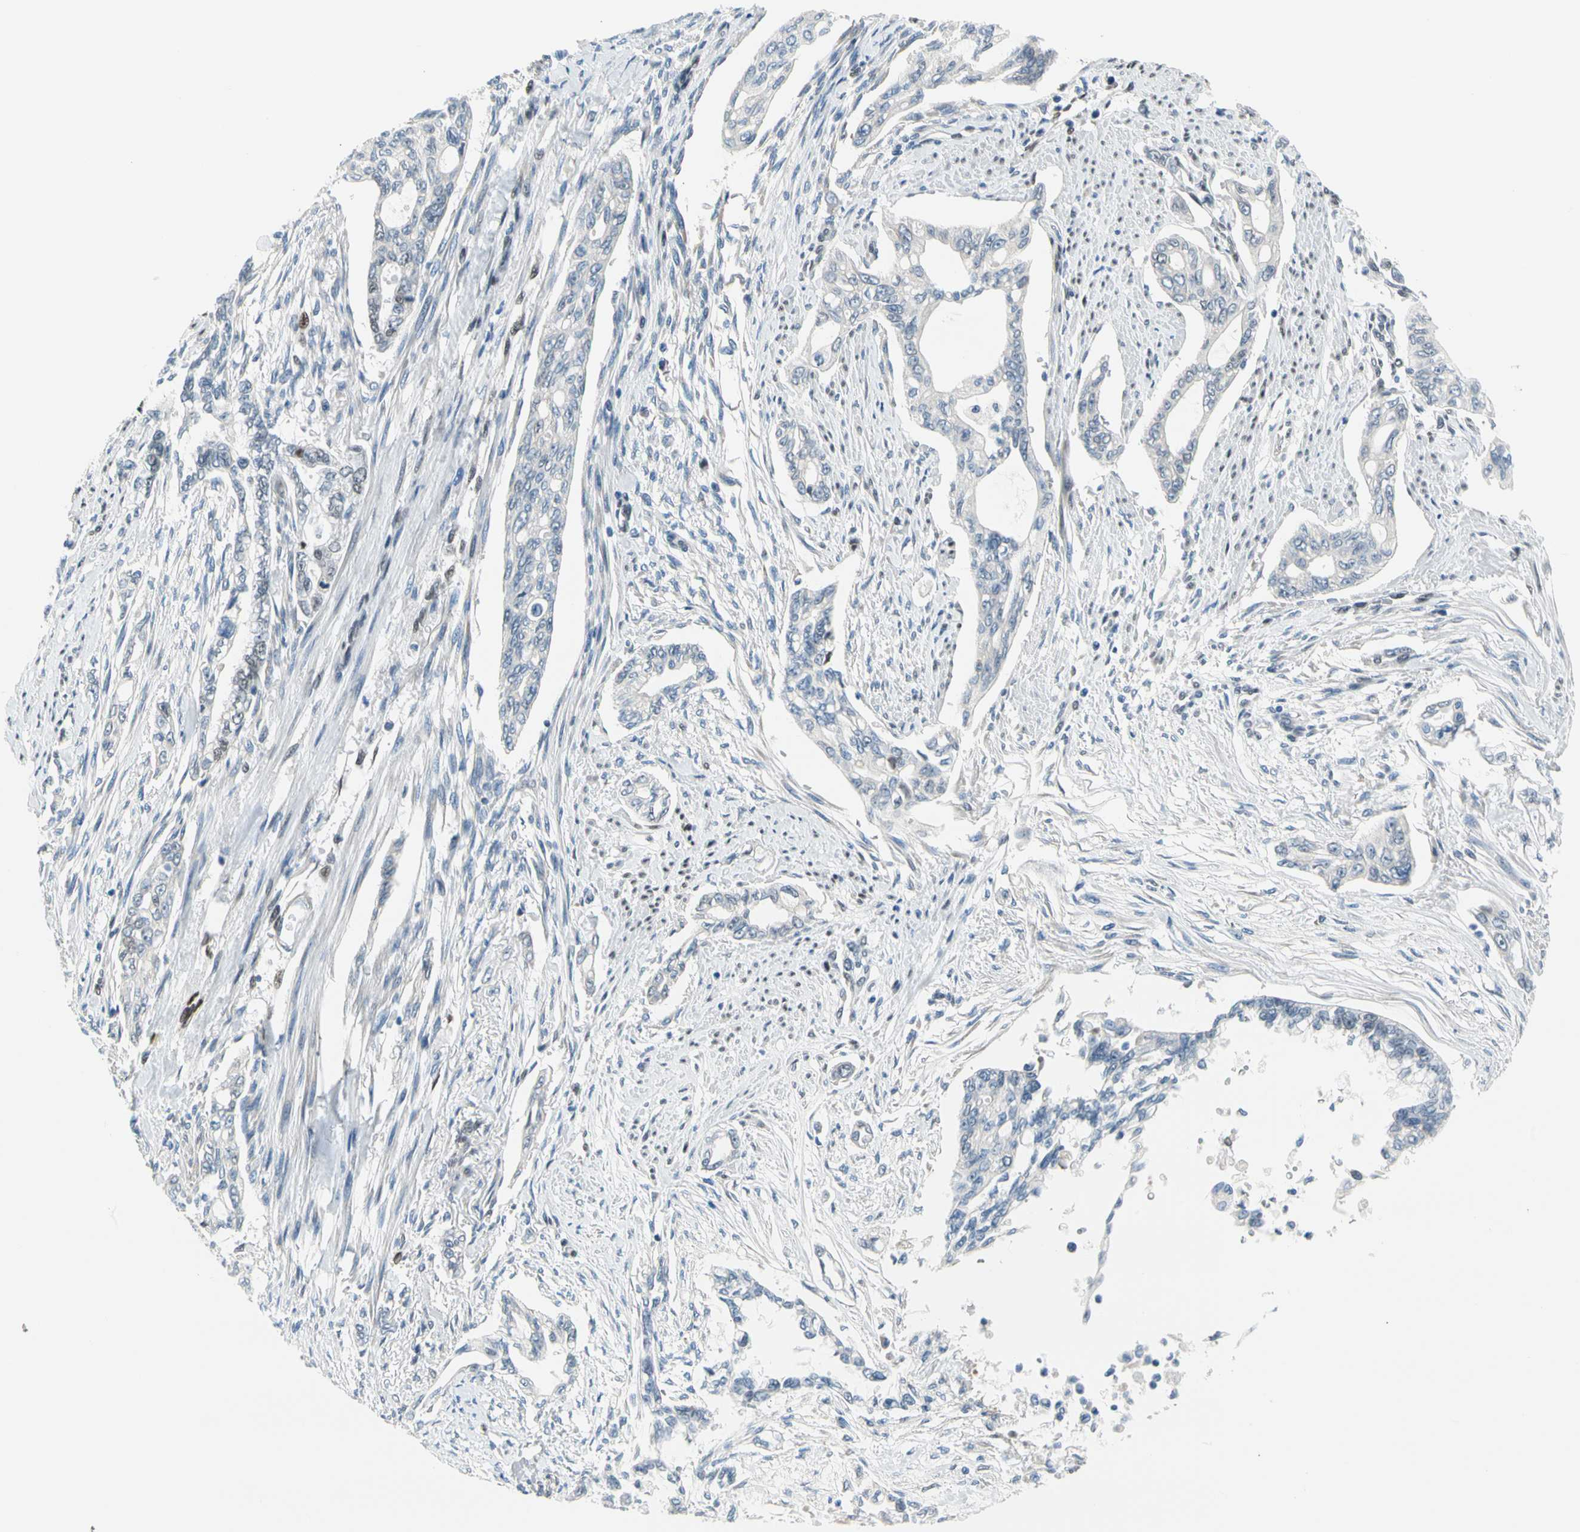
{"staining": {"intensity": "negative", "quantity": "none", "location": "none"}, "tissue": "pancreatic cancer", "cell_type": "Tumor cells", "image_type": "cancer", "snomed": [{"axis": "morphology", "description": "Normal tissue, NOS"}, {"axis": "topography", "description": "Pancreas"}], "caption": "DAB (3,3'-diaminobenzidine) immunohistochemical staining of pancreatic cancer displays no significant positivity in tumor cells.", "gene": "NFIA", "patient": {"sex": "male", "age": 42}}